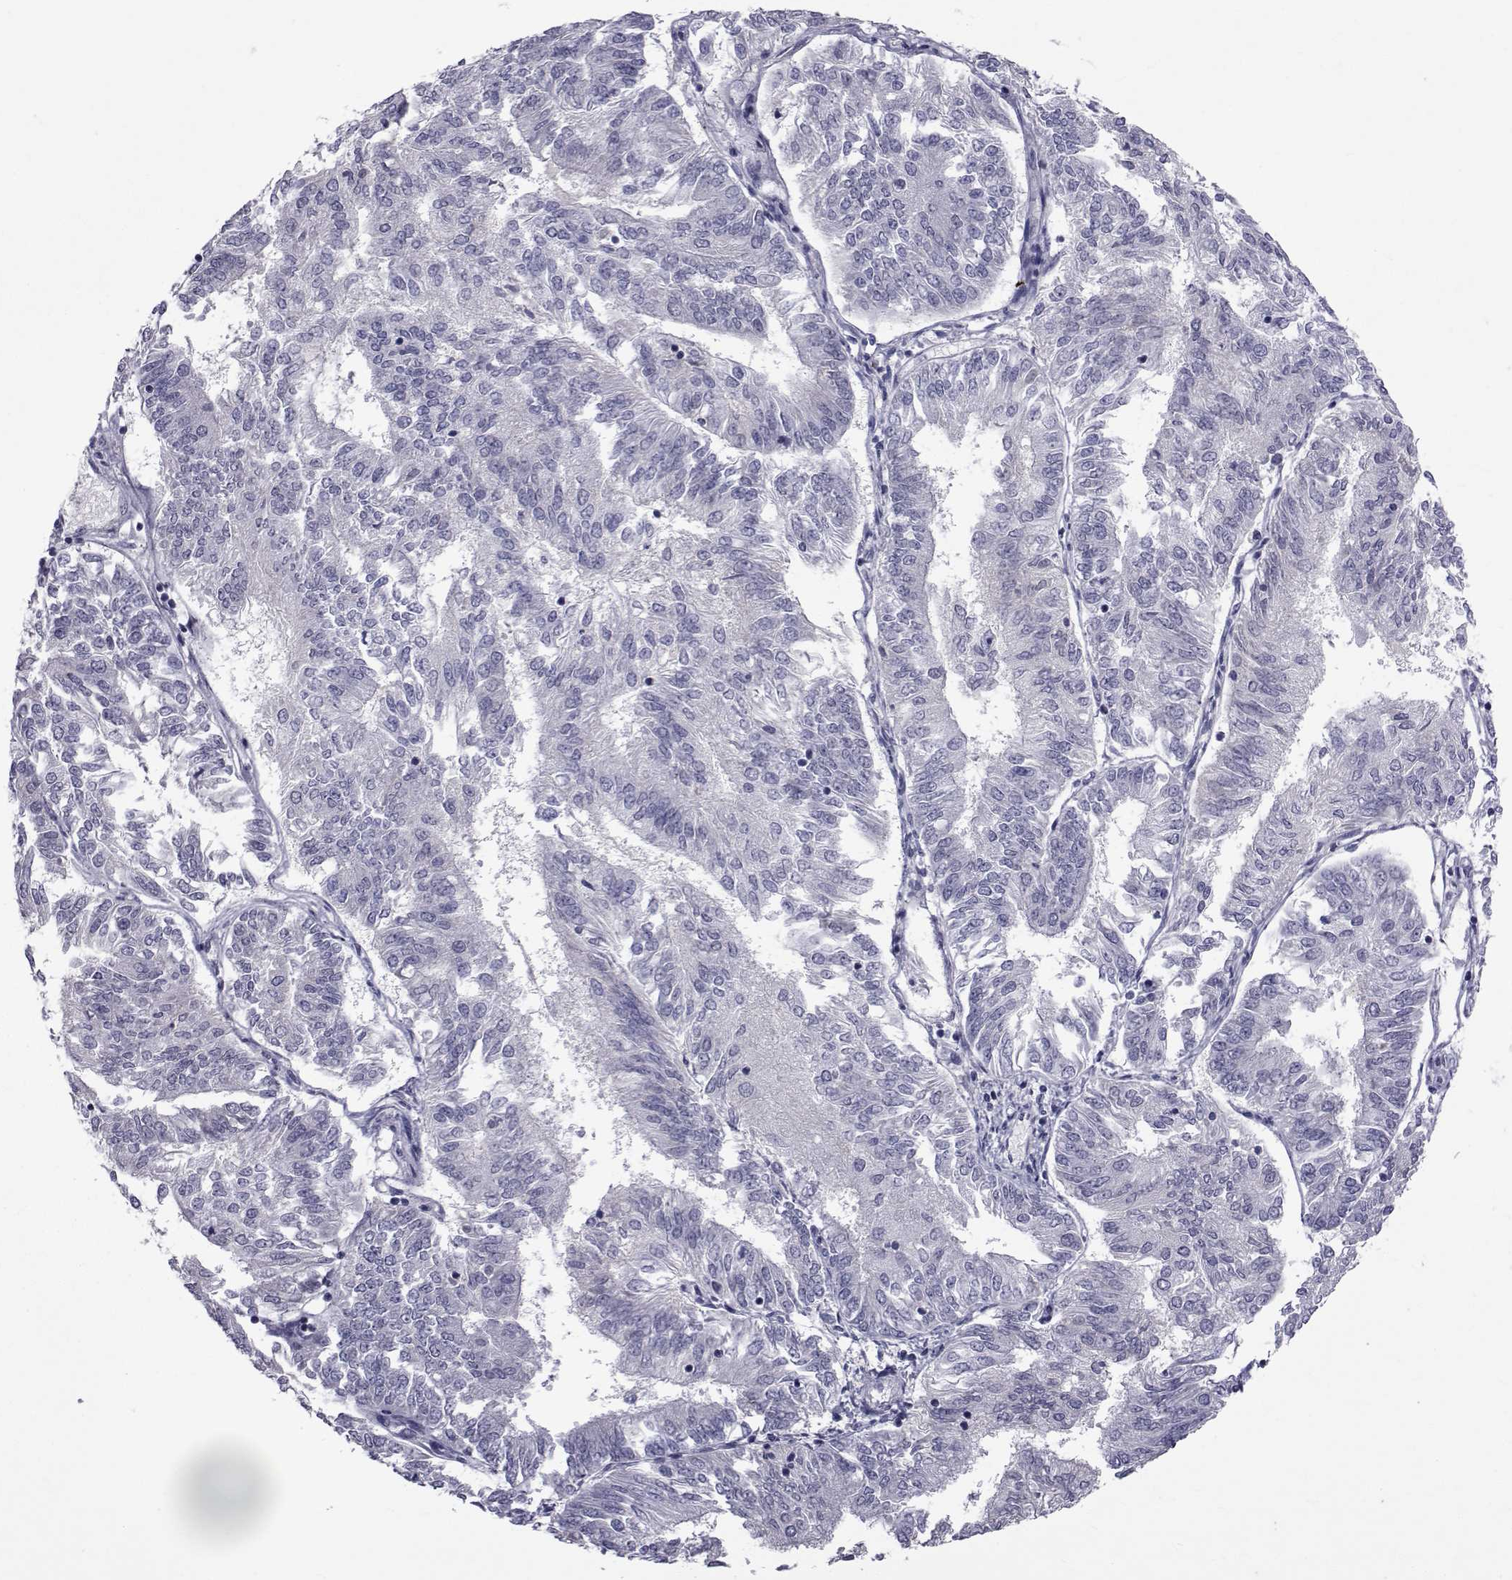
{"staining": {"intensity": "negative", "quantity": "none", "location": "none"}, "tissue": "endometrial cancer", "cell_type": "Tumor cells", "image_type": "cancer", "snomed": [{"axis": "morphology", "description": "Adenocarcinoma, NOS"}, {"axis": "topography", "description": "Endometrium"}], "caption": "An immunohistochemistry image of endometrial cancer (adenocarcinoma) is shown. There is no staining in tumor cells of endometrial cancer (adenocarcinoma).", "gene": "PAX2", "patient": {"sex": "female", "age": 58}}